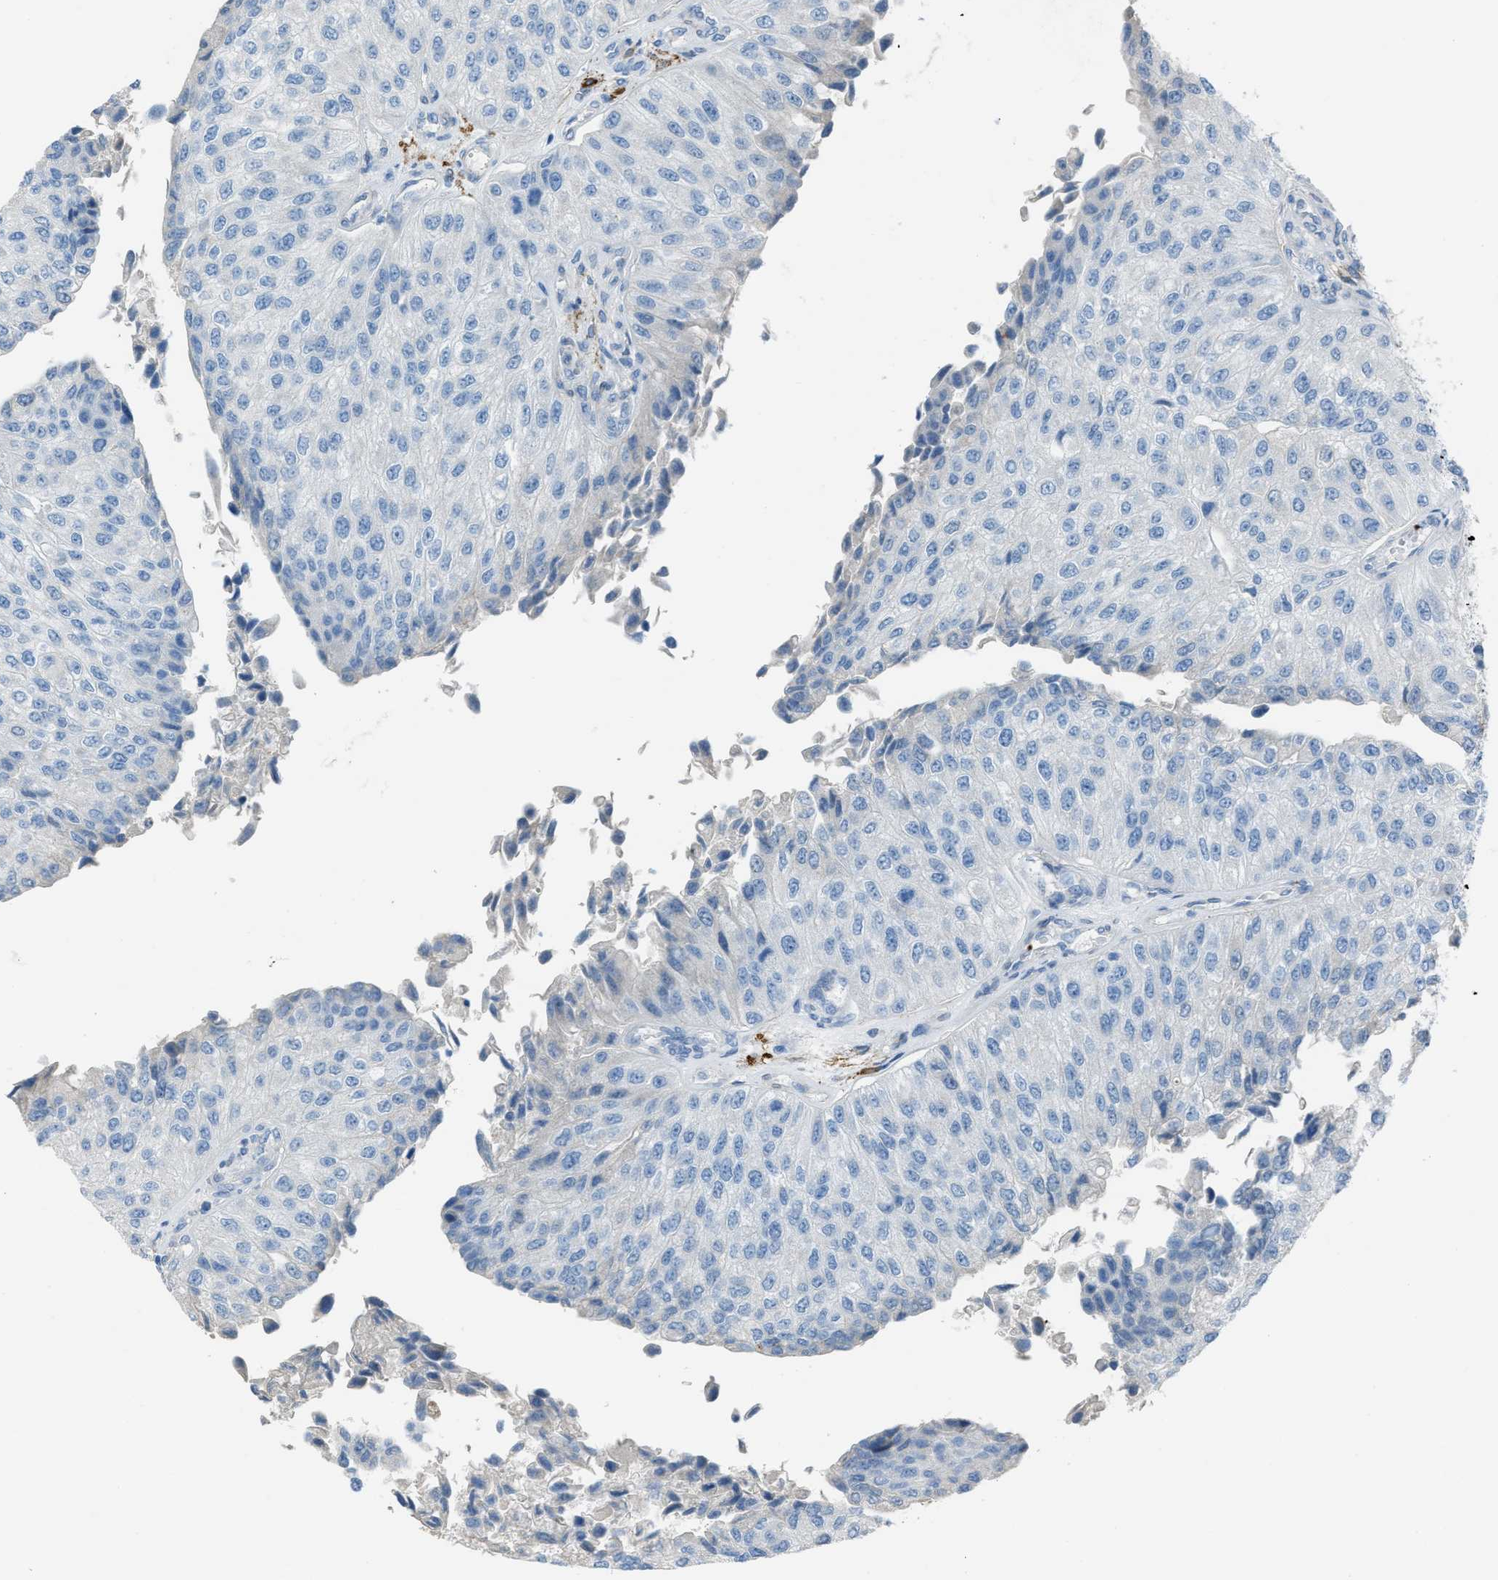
{"staining": {"intensity": "negative", "quantity": "none", "location": "none"}, "tissue": "urothelial cancer", "cell_type": "Tumor cells", "image_type": "cancer", "snomed": [{"axis": "morphology", "description": "Urothelial carcinoma, High grade"}, {"axis": "topography", "description": "Kidney"}, {"axis": "topography", "description": "Urinary bladder"}], "caption": "Histopathology image shows no protein expression in tumor cells of high-grade urothelial carcinoma tissue.", "gene": "SLC22A15", "patient": {"sex": "male", "age": 77}}